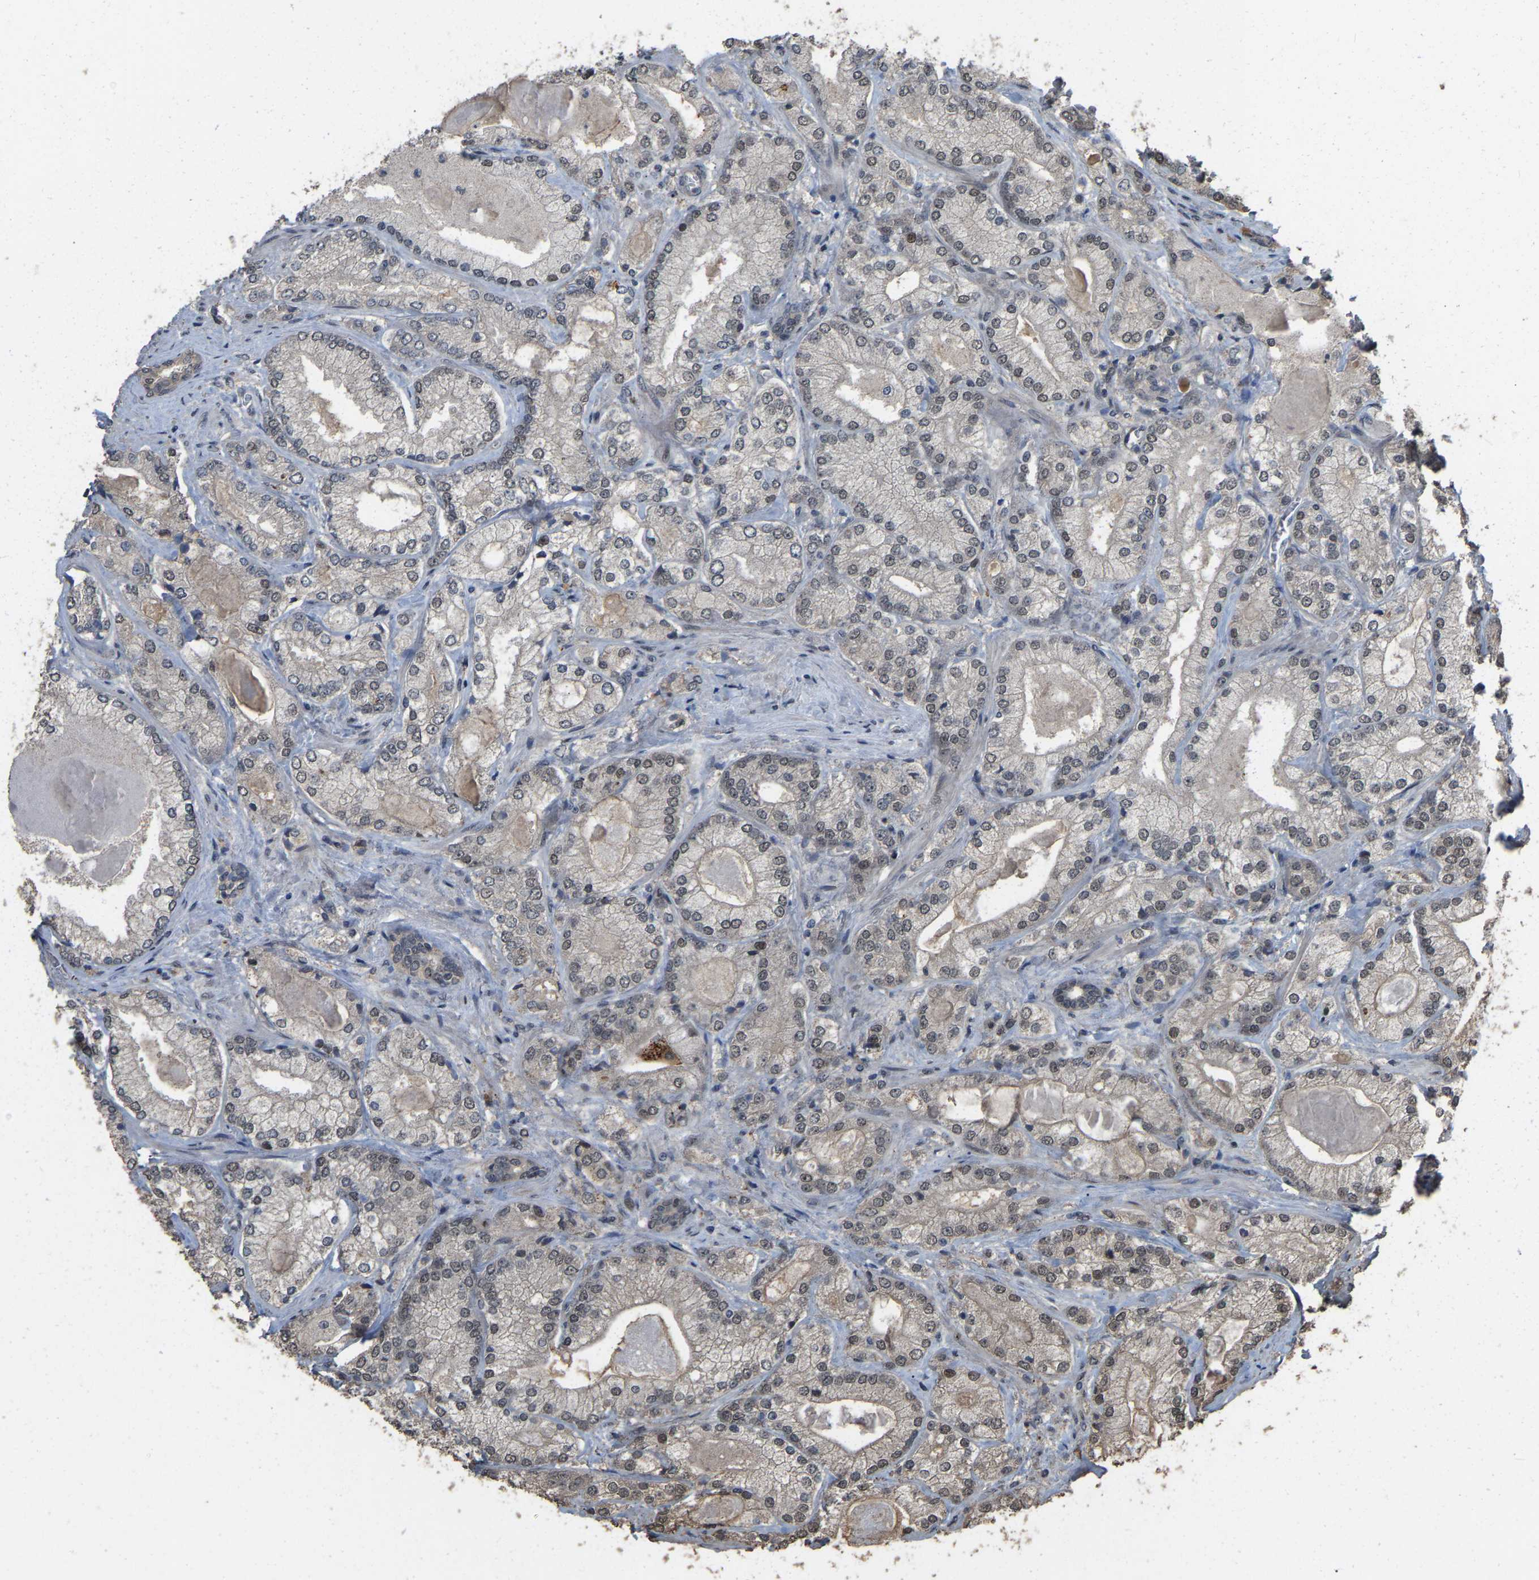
{"staining": {"intensity": "negative", "quantity": "none", "location": "none"}, "tissue": "prostate cancer", "cell_type": "Tumor cells", "image_type": "cancer", "snomed": [{"axis": "morphology", "description": "Adenocarcinoma, Low grade"}, {"axis": "topography", "description": "Prostate"}], "caption": "Prostate cancer was stained to show a protein in brown. There is no significant positivity in tumor cells.", "gene": "ARHGAP23", "patient": {"sex": "male", "age": 65}}